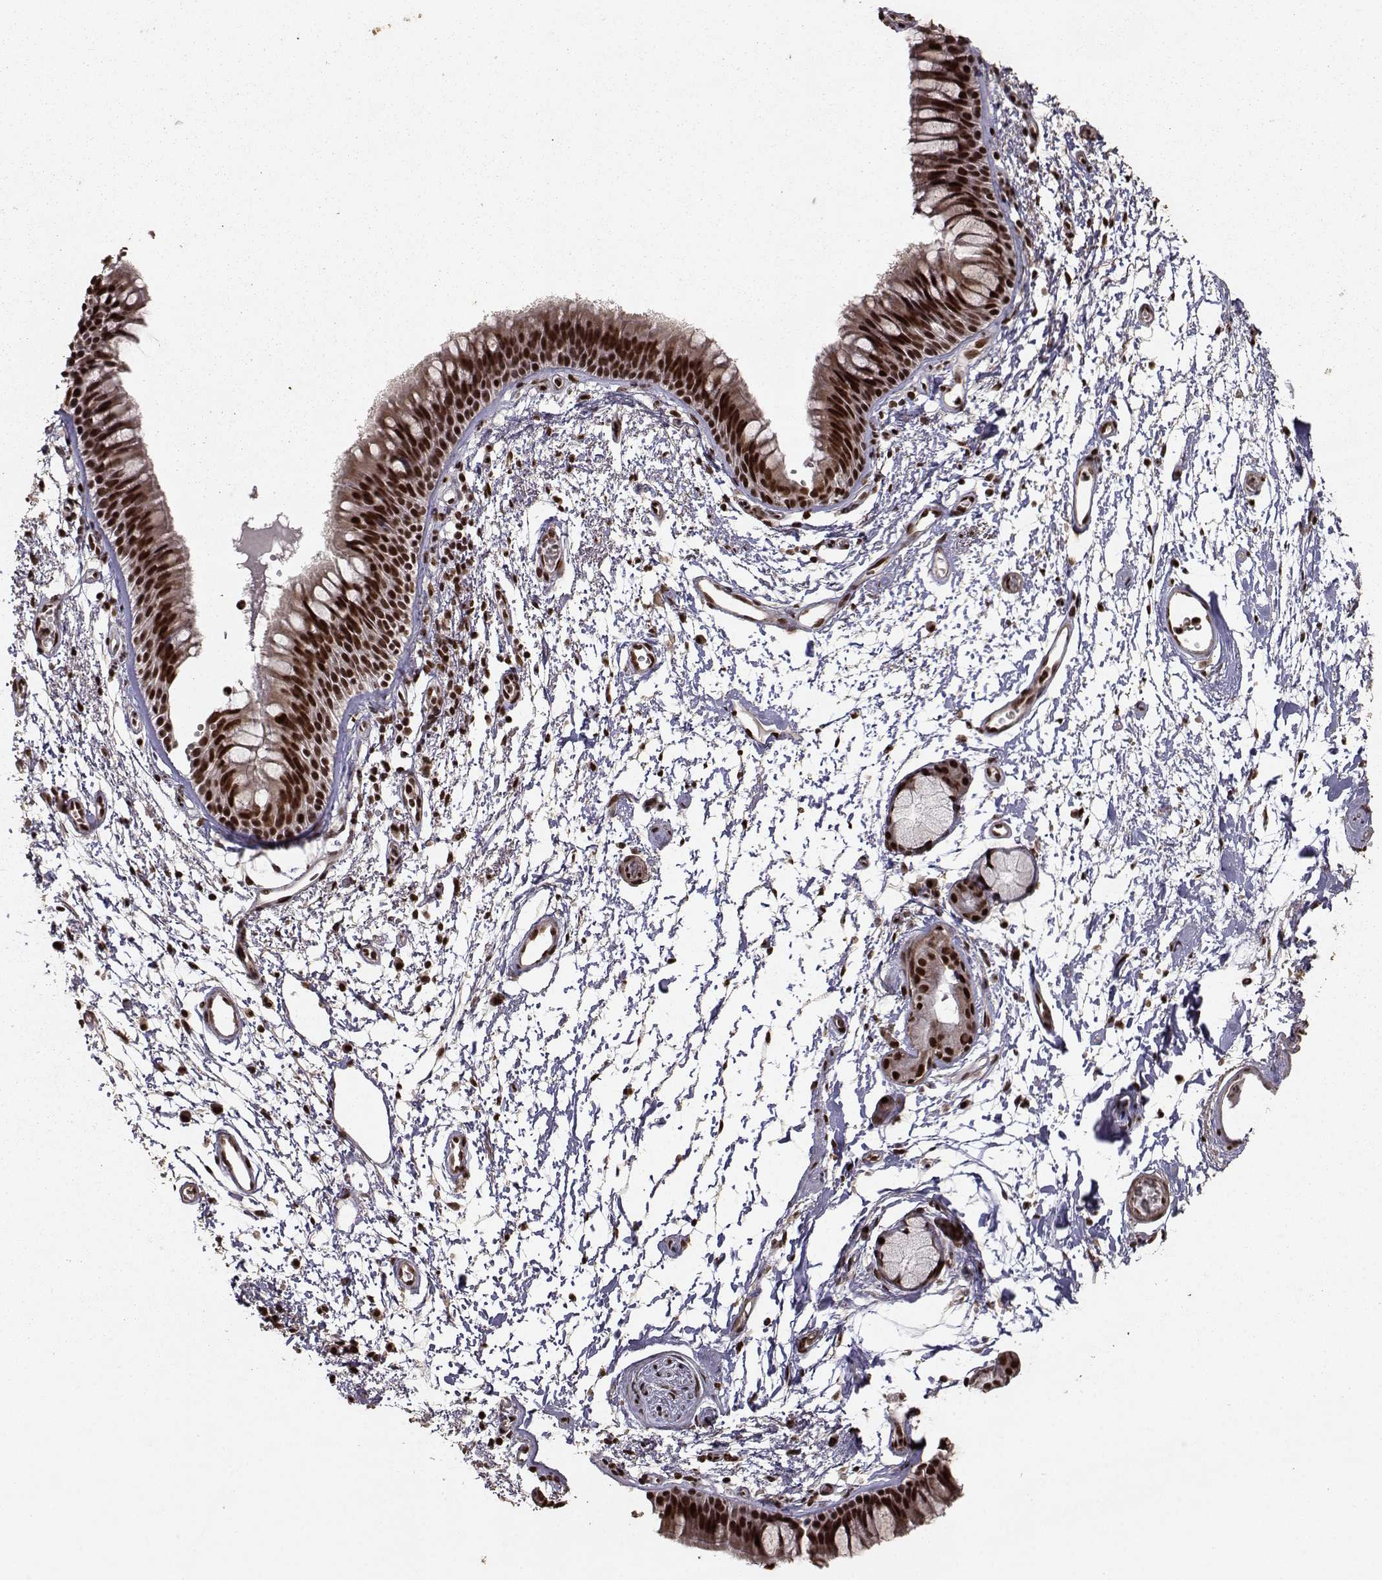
{"staining": {"intensity": "strong", "quantity": ">75%", "location": "cytoplasmic/membranous,nuclear"}, "tissue": "bronchus", "cell_type": "Respiratory epithelial cells", "image_type": "normal", "snomed": [{"axis": "morphology", "description": "Normal tissue, NOS"}, {"axis": "topography", "description": "Cartilage tissue"}, {"axis": "topography", "description": "Bronchus"}], "caption": "Immunohistochemical staining of unremarkable bronchus reveals >75% levels of strong cytoplasmic/membranous,nuclear protein expression in about >75% of respiratory epithelial cells. (DAB (3,3'-diaminobenzidine) IHC with brightfield microscopy, high magnification).", "gene": "SF1", "patient": {"sex": "male", "age": 66}}